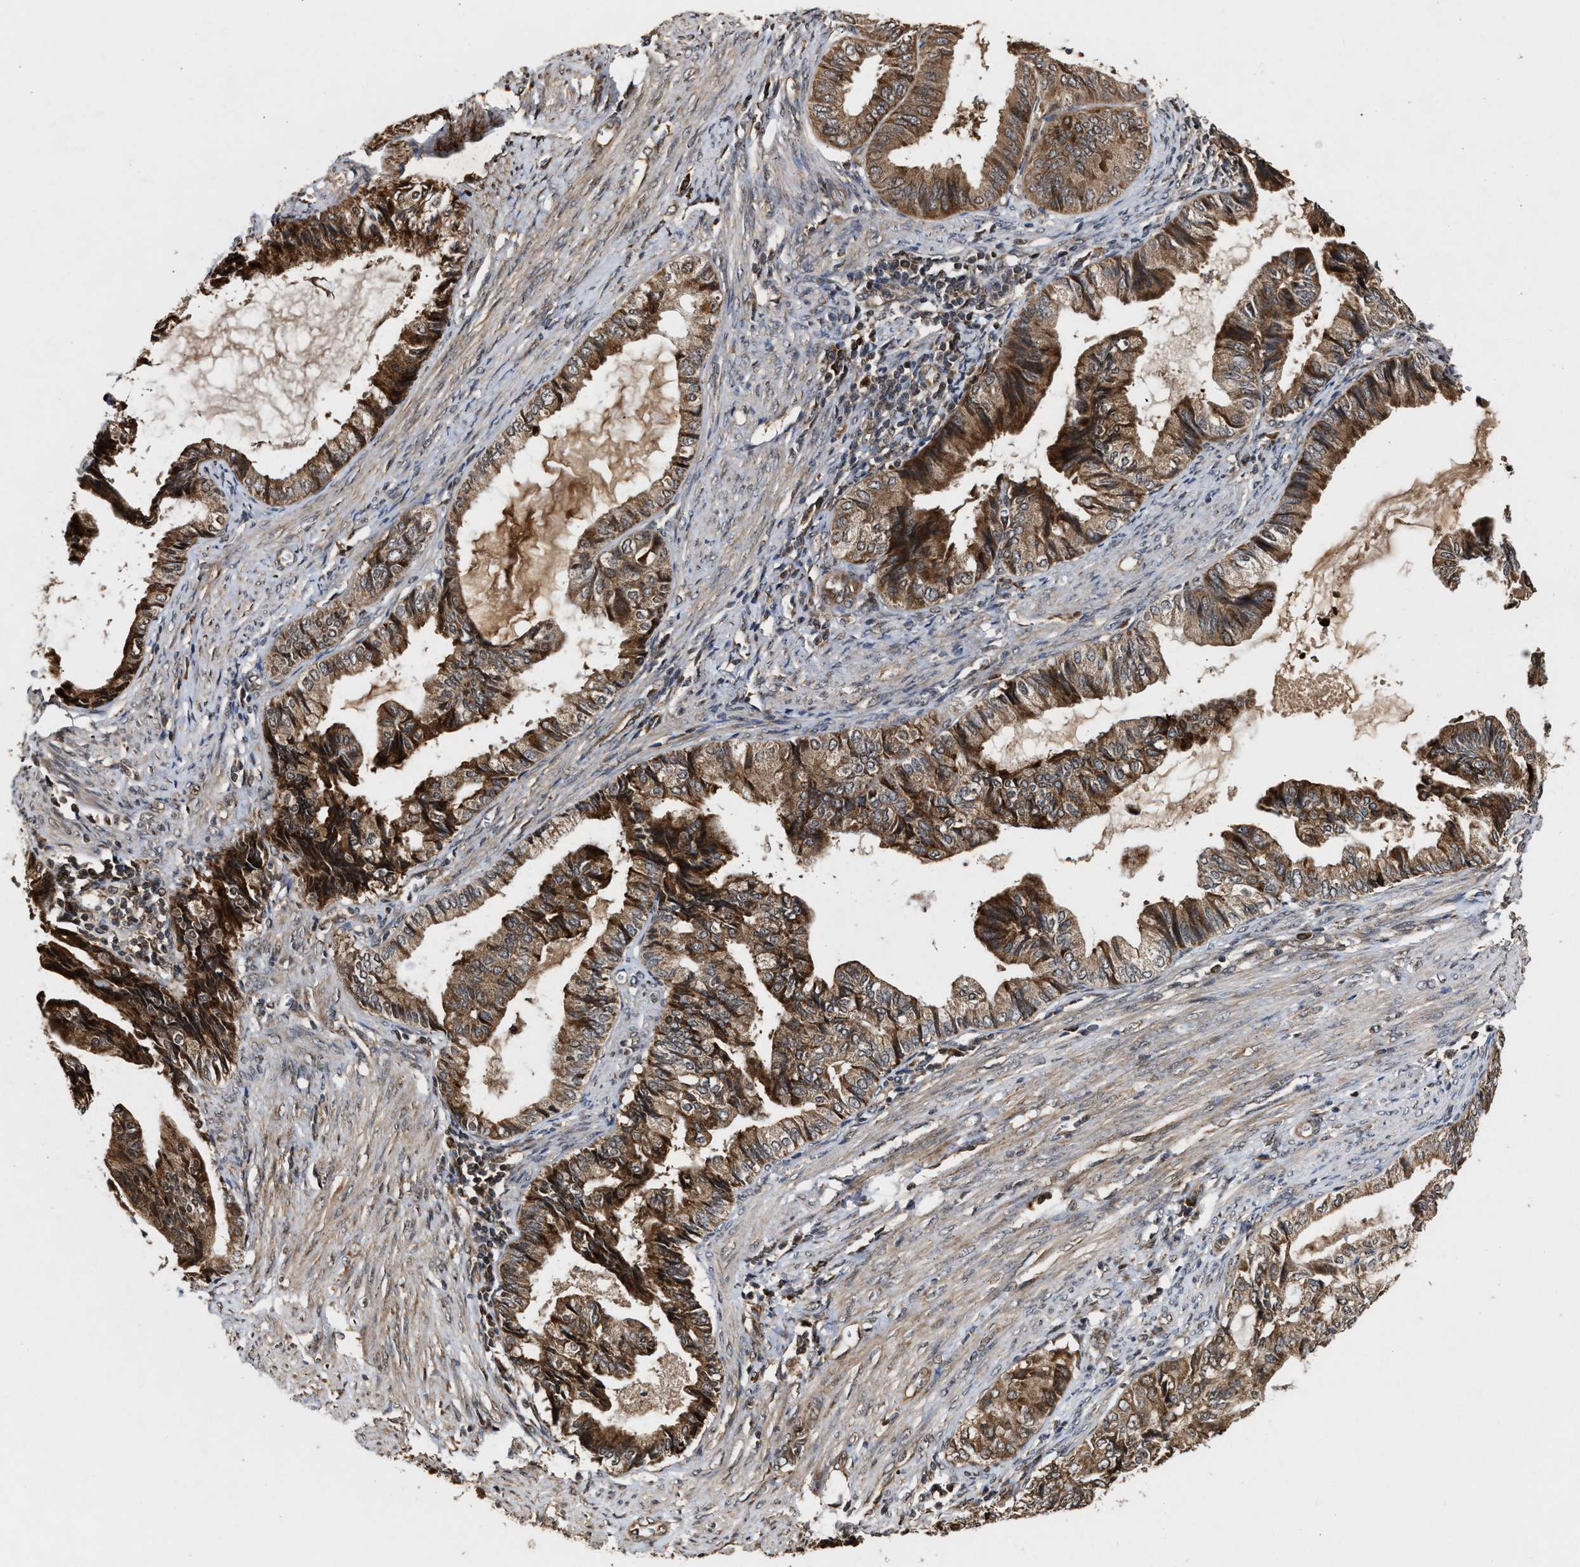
{"staining": {"intensity": "strong", "quantity": ">75%", "location": "cytoplasmic/membranous"}, "tissue": "endometrial cancer", "cell_type": "Tumor cells", "image_type": "cancer", "snomed": [{"axis": "morphology", "description": "Adenocarcinoma, NOS"}, {"axis": "topography", "description": "Endometrium"}], "caption": "This is a histology image of immunohistochemistry (IHC) staining of endometrial adenocarcinoma, which shows strong staining in the cytoplasmic/membranous of tumor cells.", "gene": "CFLAR", "patient": {"sex": "female", "age": 86}}